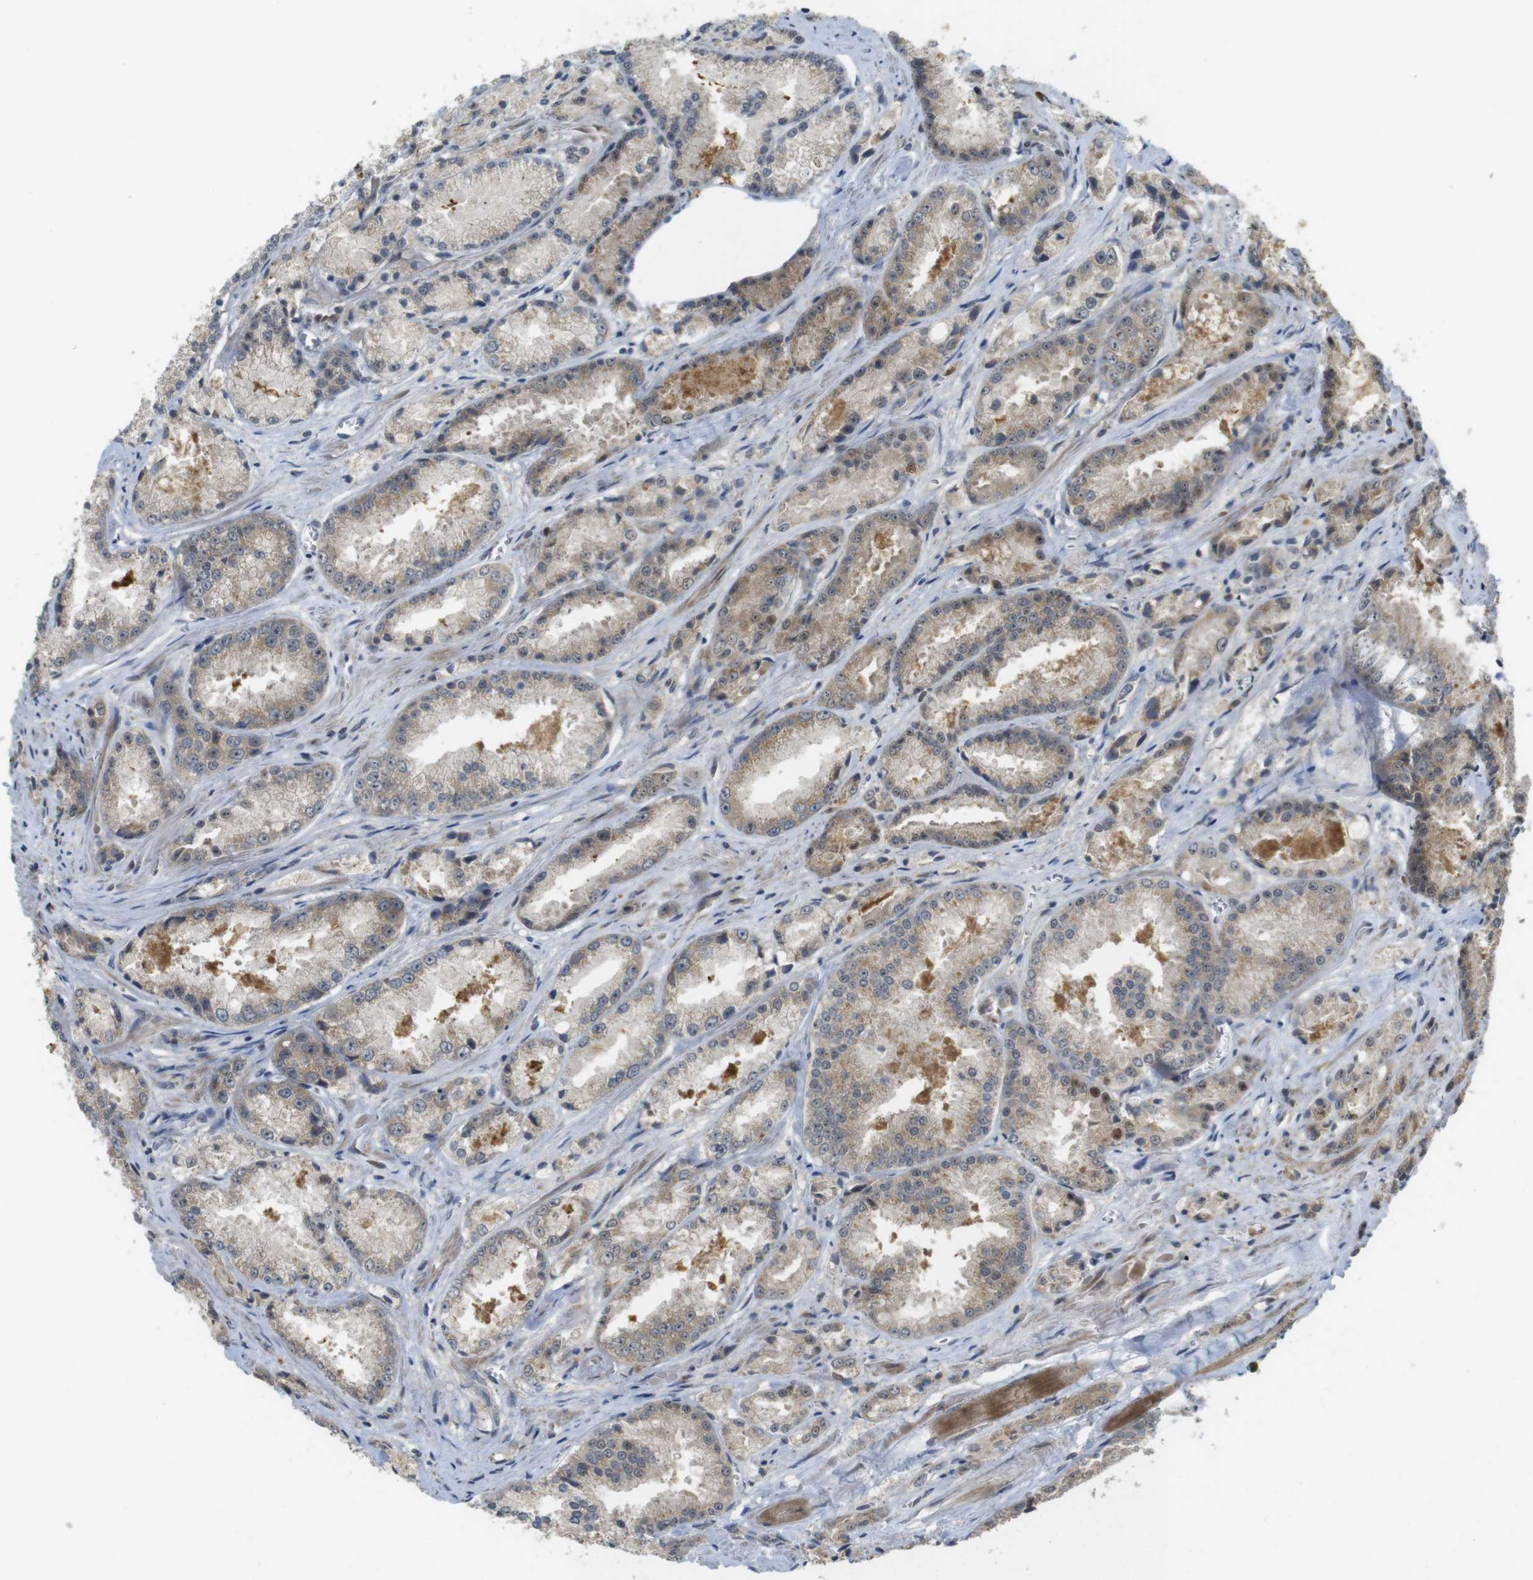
{"staining": {"intensity": "weak", "quantity": "25%-75%", "location": "cytoplasmic/membranous"}, "tissue": "prostate cancer", "cell_type": "Tumor cells", "image_type": "cancer", "snomed": [{"axis": "morphology", "description": "Adenocarcinoma, Low grade"}, {"axis": "topography", "description": "Prostate"}], "caption": "A histopathology image showing weak cytoplasmic/membranous staining in about 25%-75% of tumor cells in low-grade adenocarcinoma (prostate), as visualized by brown immunohistochemical staining.", "gene": "TMX3", "patient": {"sex": "male", "age": 64}}